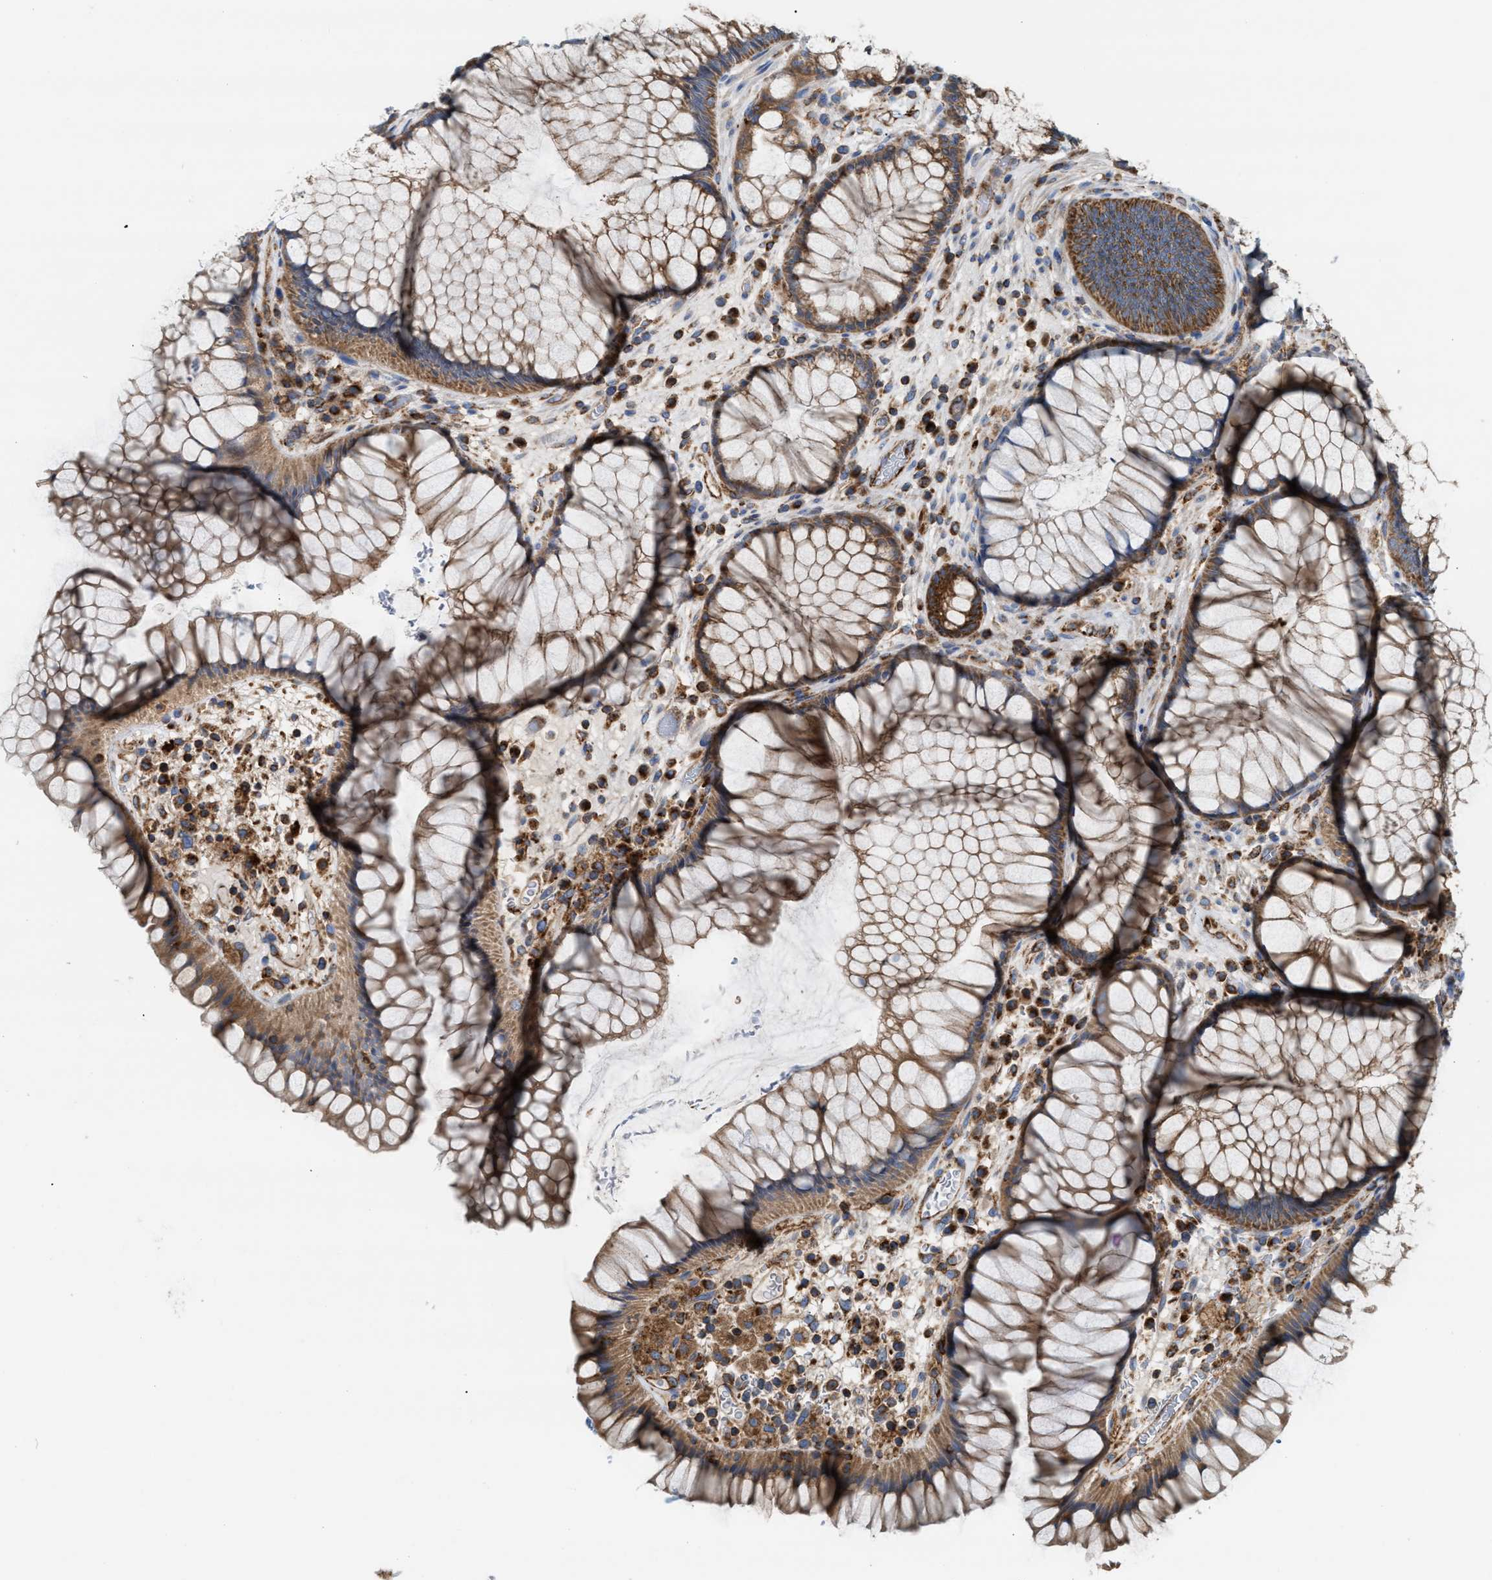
{"staining": {"intensity": "moderate", "quantity": ">75%", "location": "cytoplasmic/membranous"}, "tissue": "rectum", "cell_type": "Glandular cells", "image_type": "normal", "snomed": [{"axis": "morphology", "description": "Normal tissue, NOS"}, {"axis": "topography", "description": "Rectum"}], "caption": "The image exhibits a brown stain indicating the presence of a protein in the cytoplasmic/membranous of glandular cells in rectum. (DAB (3,3'-diaminobenzidine) IHC with brightfield microscopy, high magnification).", "gene": "TBC1D15", "patient": {"sex": "male", "age": 51}}